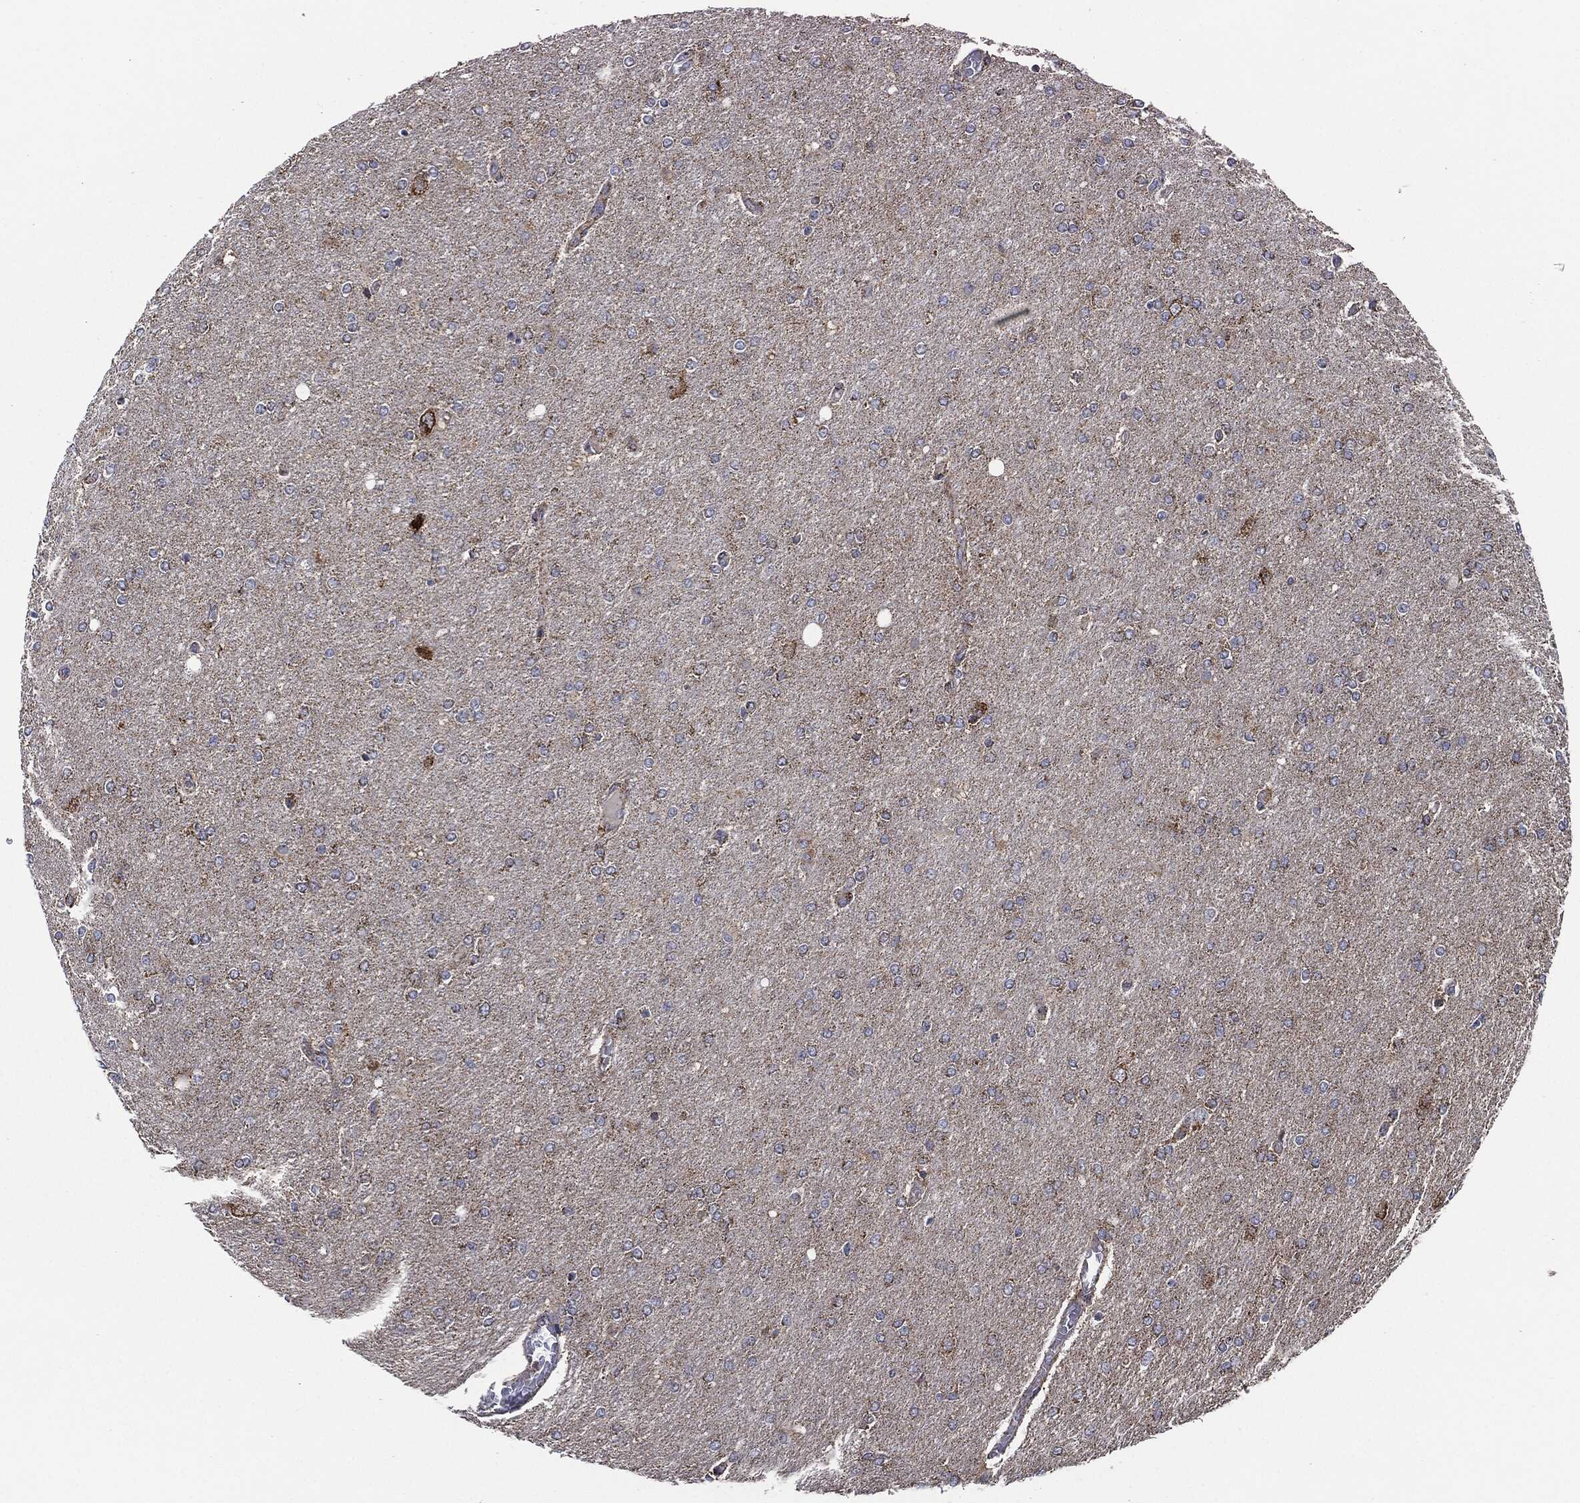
{"staining": {"intensity": "negative", "quantity": "none", "location": "none"}, "tissue": "glioma", "cell_type": "Tumor cells", "image_type": "cancer", "snomed": [{"axis": "morphology", "description": "Glioma, malignant, High grade"}, {"axis": "topography", "description": "Cerebral cortex"}], "caption": "Immunohistochemistry image of neoplastic tissue: glioma stained with DAB (3,3'-diaminobenzidine) demonstrates no significant protein expression in tumor cells.", "gene": "NDUFV2", "patient": {"sex": "male", "age": 70}}